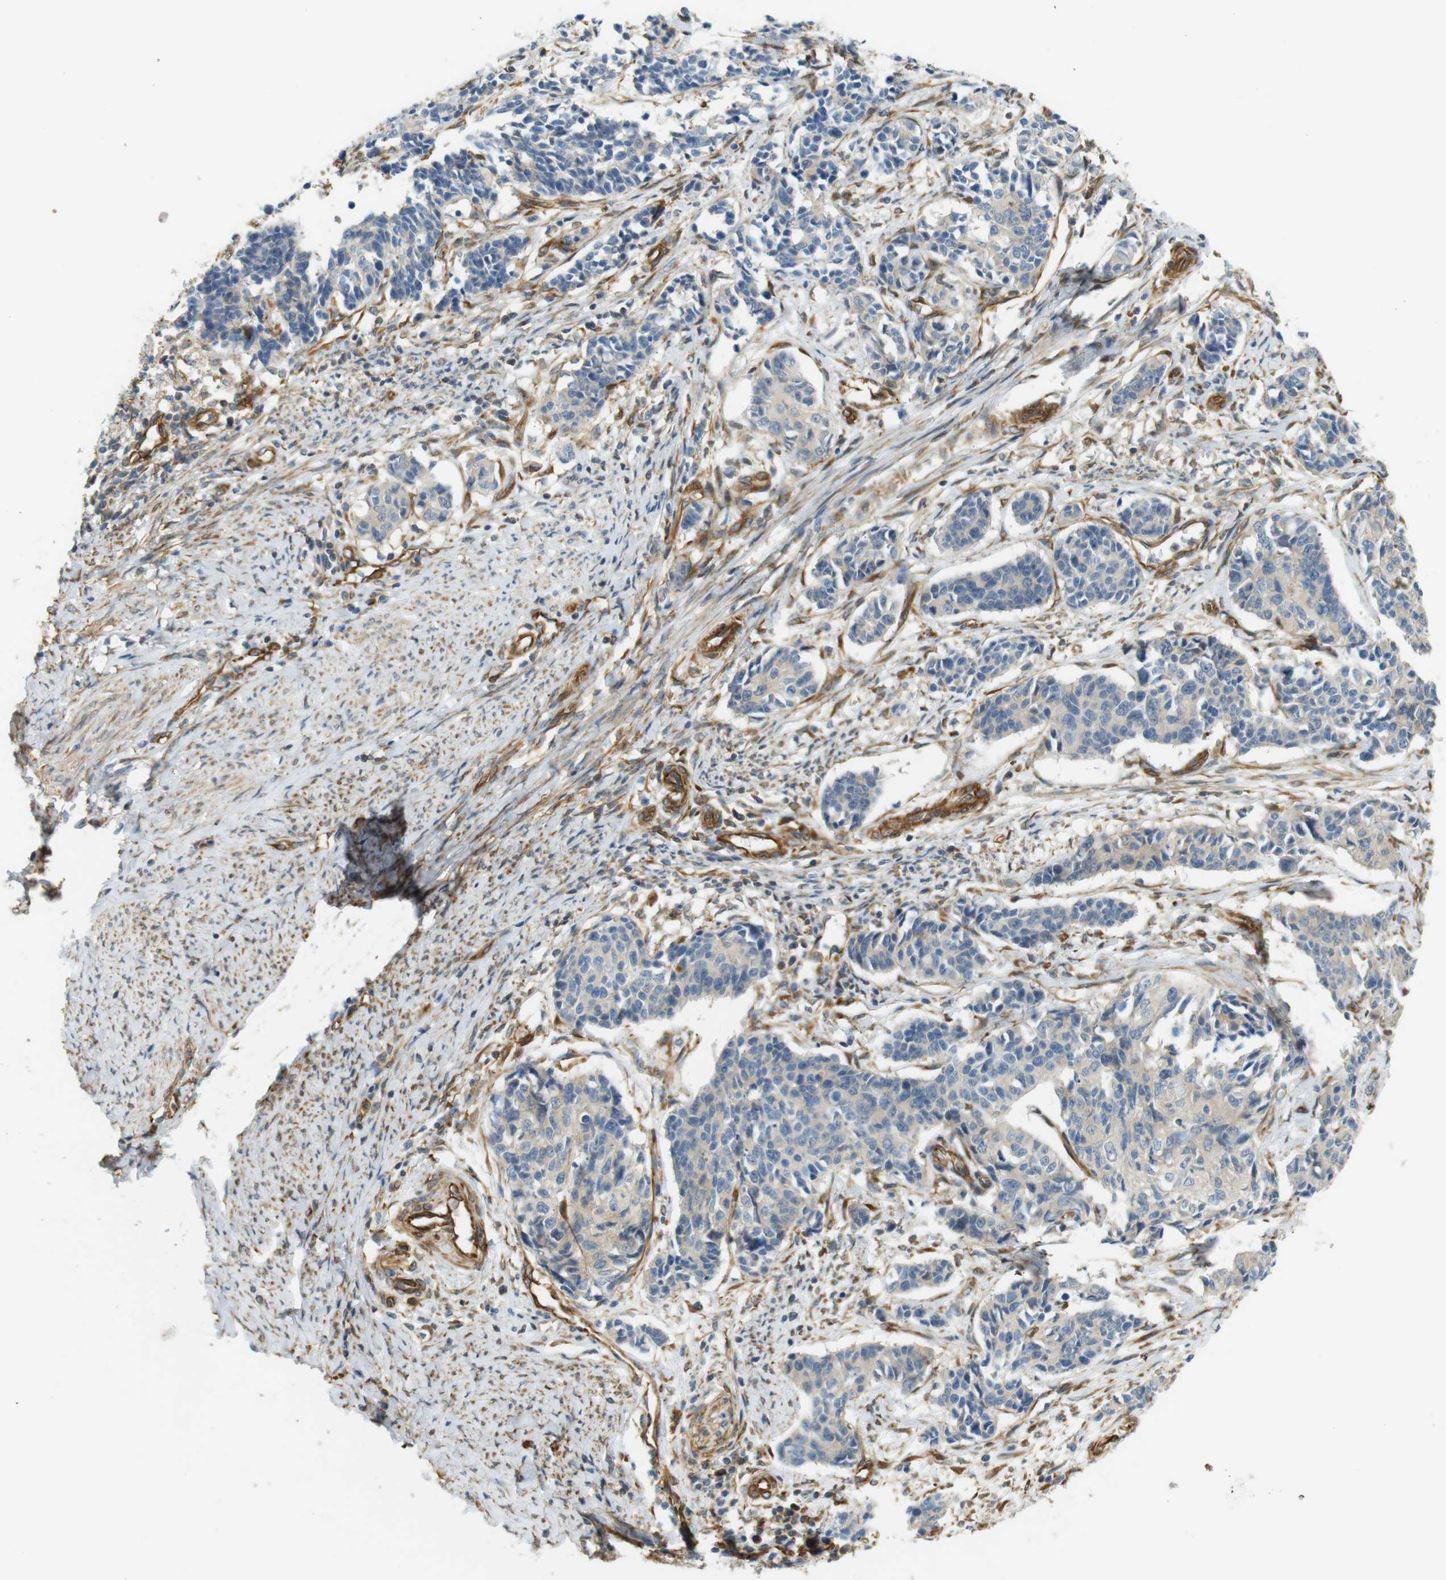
{"staining": {"intensity": "negative", "quantity": "none", "location": "none"}, "tissue": "cervical cancer", "cell_type": "Tumor cells", "image_type": "cancer", "snomed": [{"axis": "morphology", "description": "Normal tissue, NOS"}, {"axis": "morphology", "description": "Squamous cell carcinoma, NOS"}, {"axis": "topography", "description": "Cervix"}], "caption": "A high-resolution histopathology image shows immunohistochemistry (IHC) staining of cervical cancer, which reveals no significant positivity in tumor cells.", "gene": "CYTH3", "patient": {"sex": "female", "age": 35}}